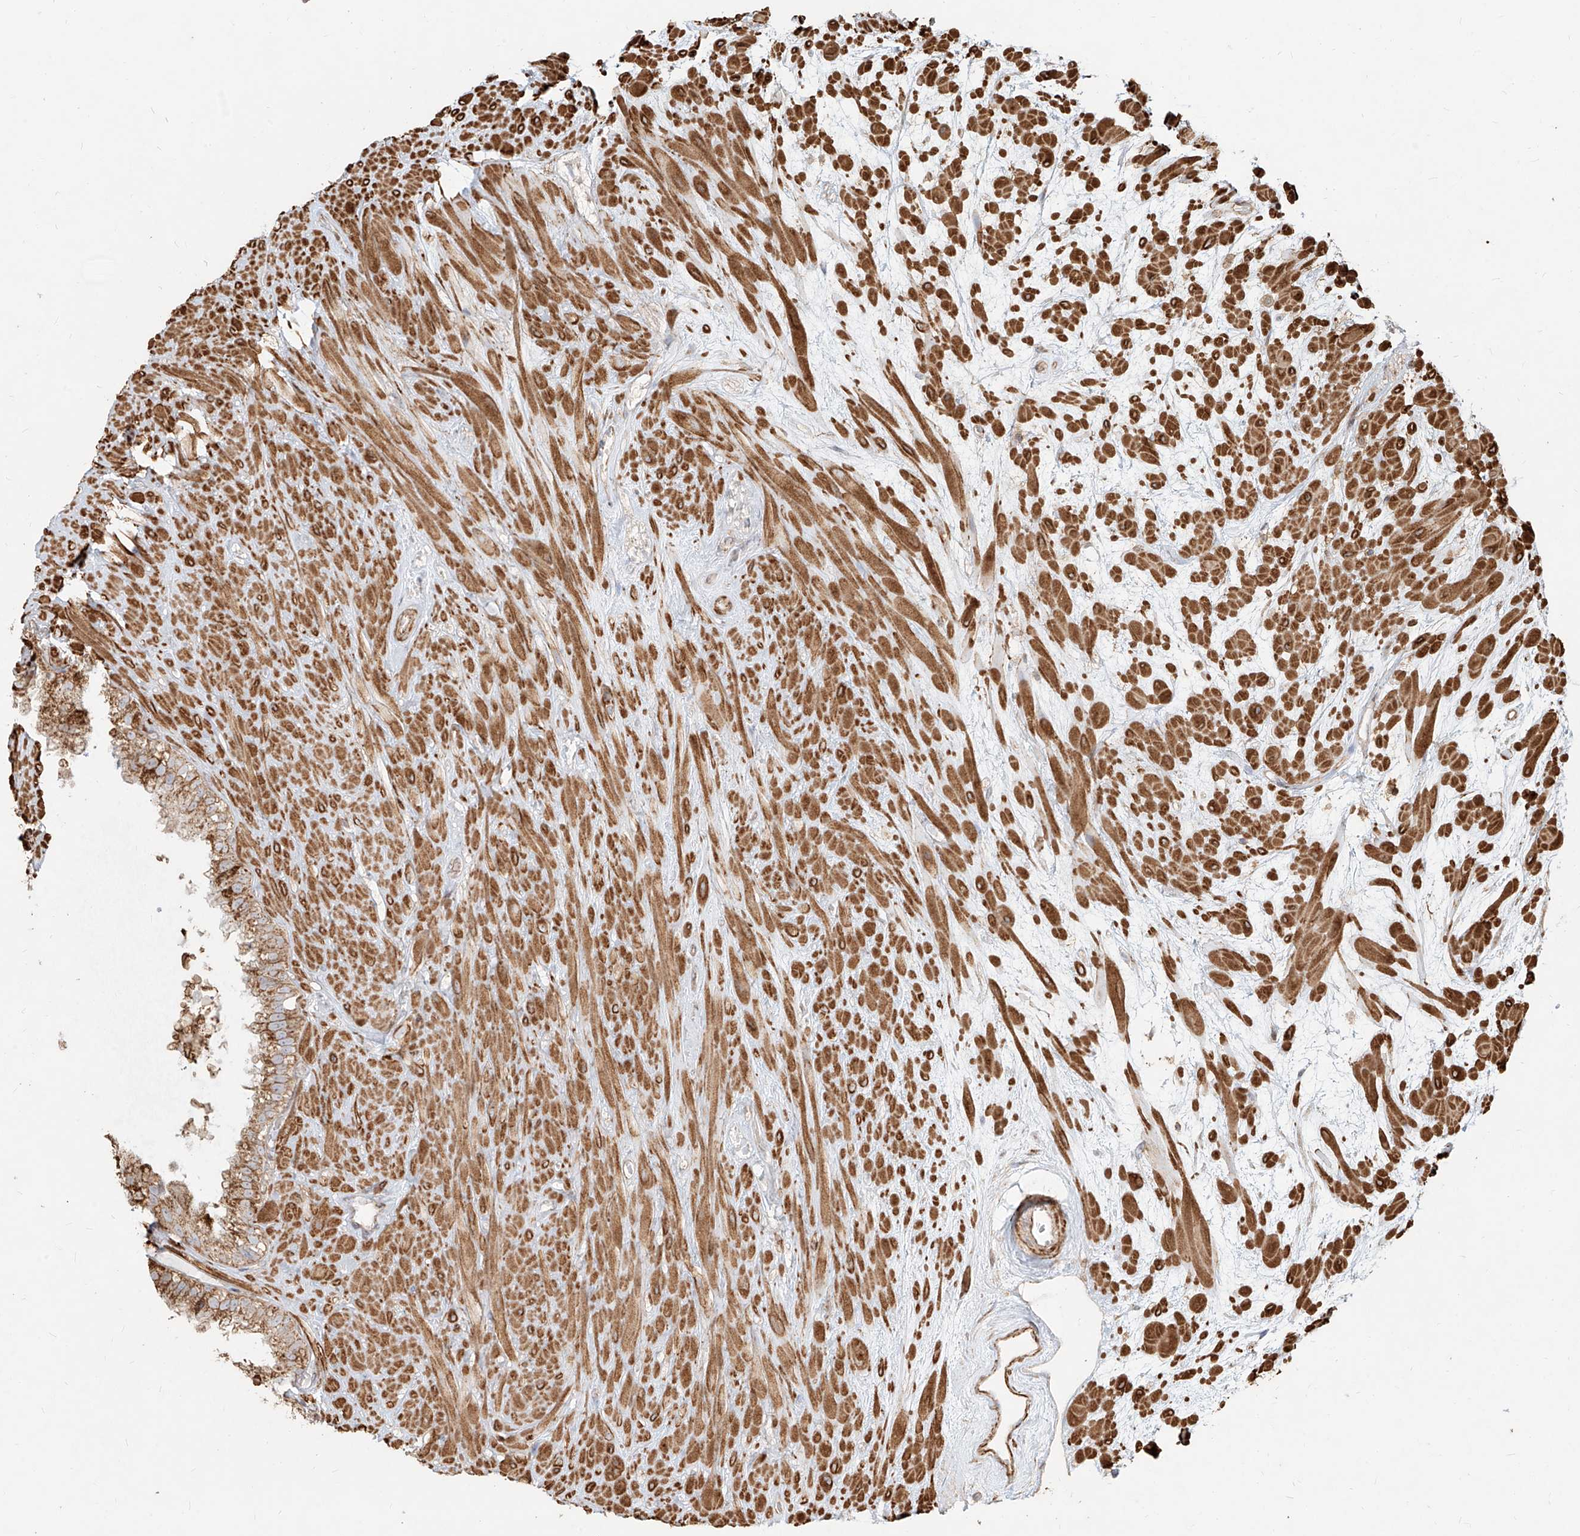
{"staining": {"intensity": "moderate", "quantity": ">75%", "location": "cytoplasmic/membranous"}, "tissue": "seminal vesicle", "cell_type": "Glandular cells", "image_type": "normal", "snomed": [{"axis": "morphology", "description": "Normal tissue, NOS"}, {"axis": "topography", "description": "Seminal veicle"}], "caption": "Normal seminal vesicle was stained to show a protein in brown. There is medium levels of moderate cytoplasmic/membranous positivity in approximately >75% of glandular cells. (DAB (3,3'-diaminobenzidine) IHC, brown staining for protein, blue staining for nuclei).", "gene": "MTX2", "patient": {"sex": "male", "age": 80}}